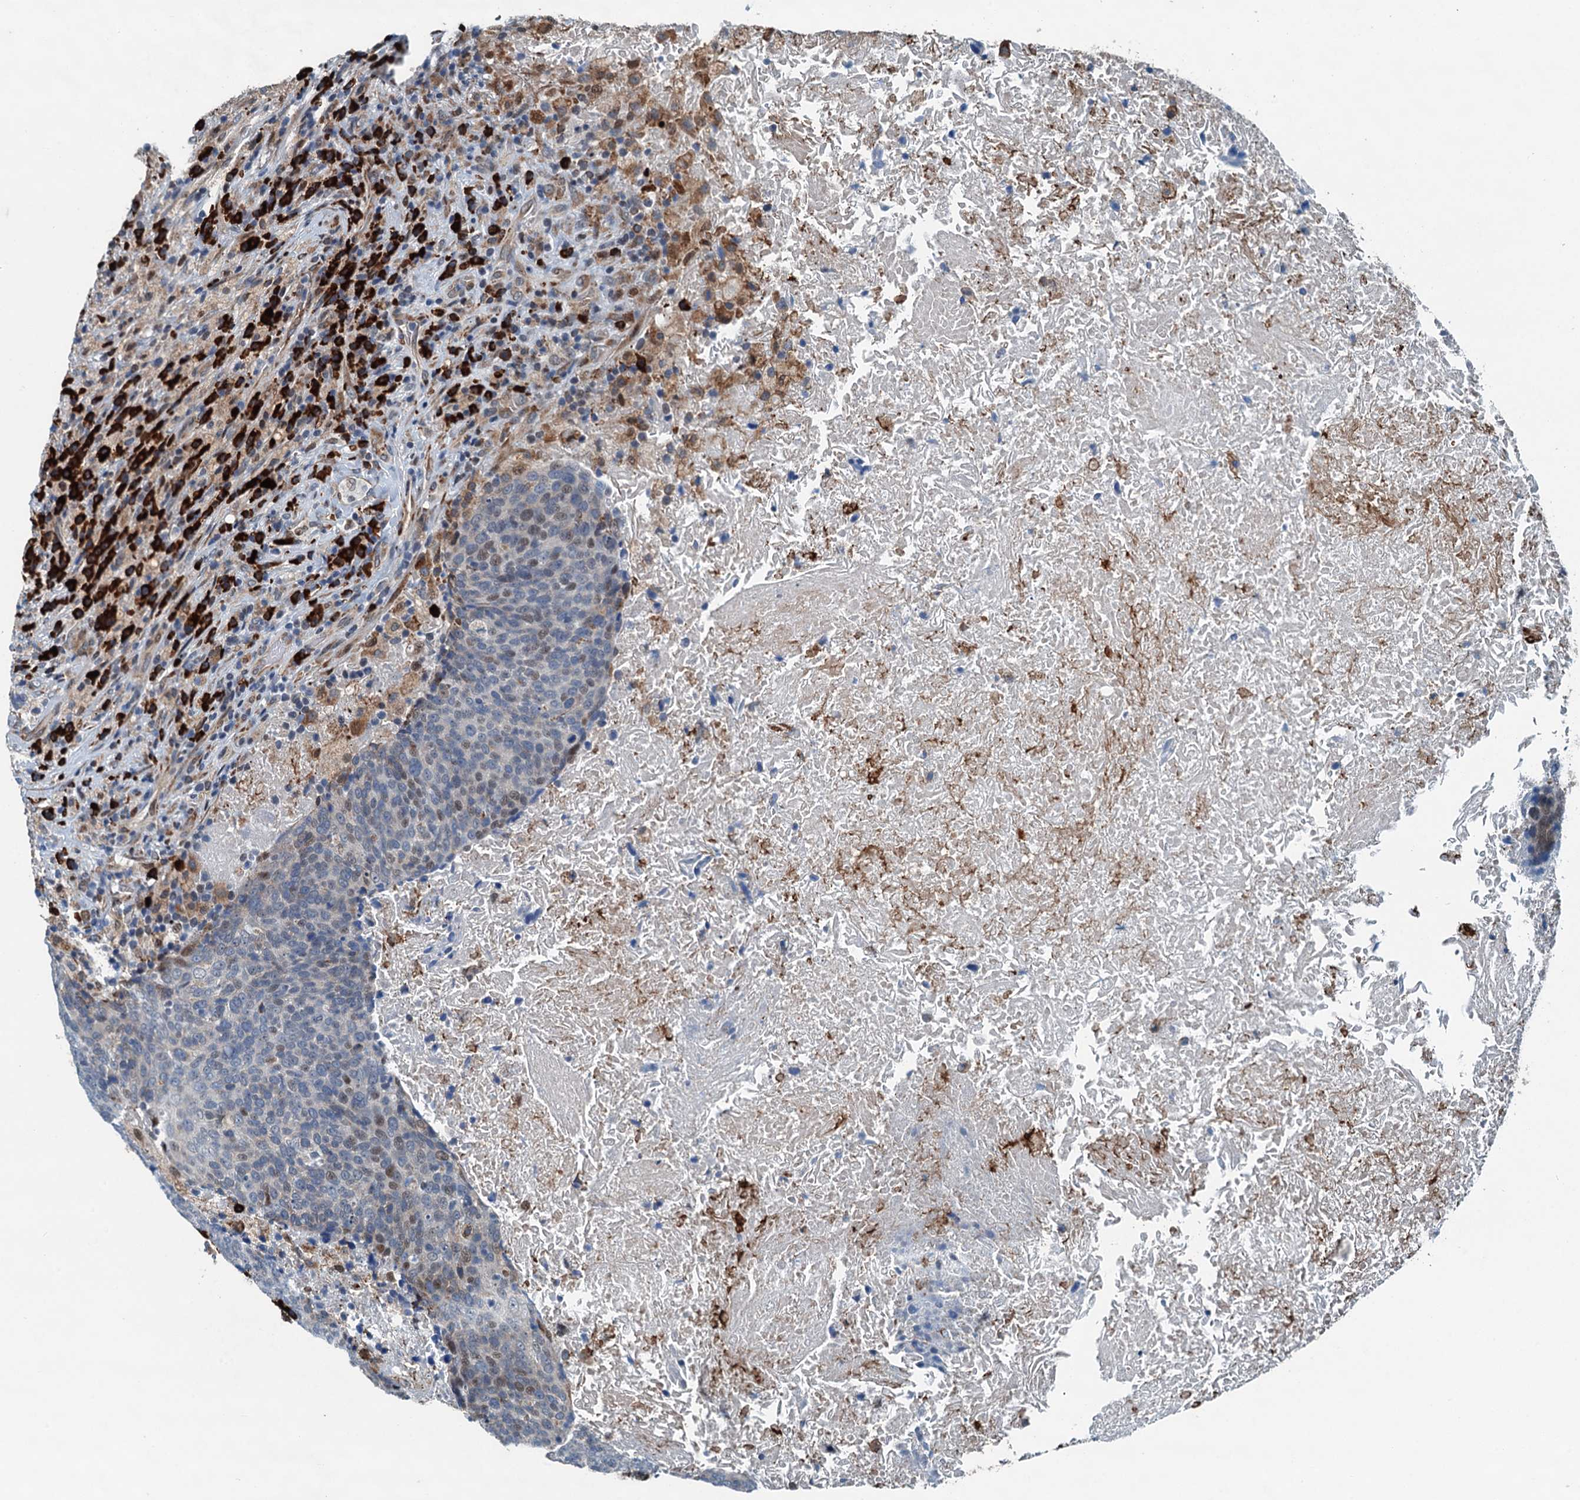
{"staining": {"intensity": "weak", "quantity": "<25%", "location": "nuclear"}, "tissue": "head and neck cancer", "cell_type": "Tumor cells", "image_type": "cancer", "snomed": [{"axis": "morphology", "description": "Squamous cell carcinoma, NOS"}, {"axis": "morphology", "description": "Squamous cell carcinoma, metastatic, NOS"}, {"axis": "topography", "description": "Lymph node"}, {"axis": "topography", "description": "Head-Neck"}], "caption": "There is no significant positivity in tumor cells of head and neck squamous cell carcinoma.", "gene": "TAMALIN", "patient": {"sex": "male", "age": 62}}